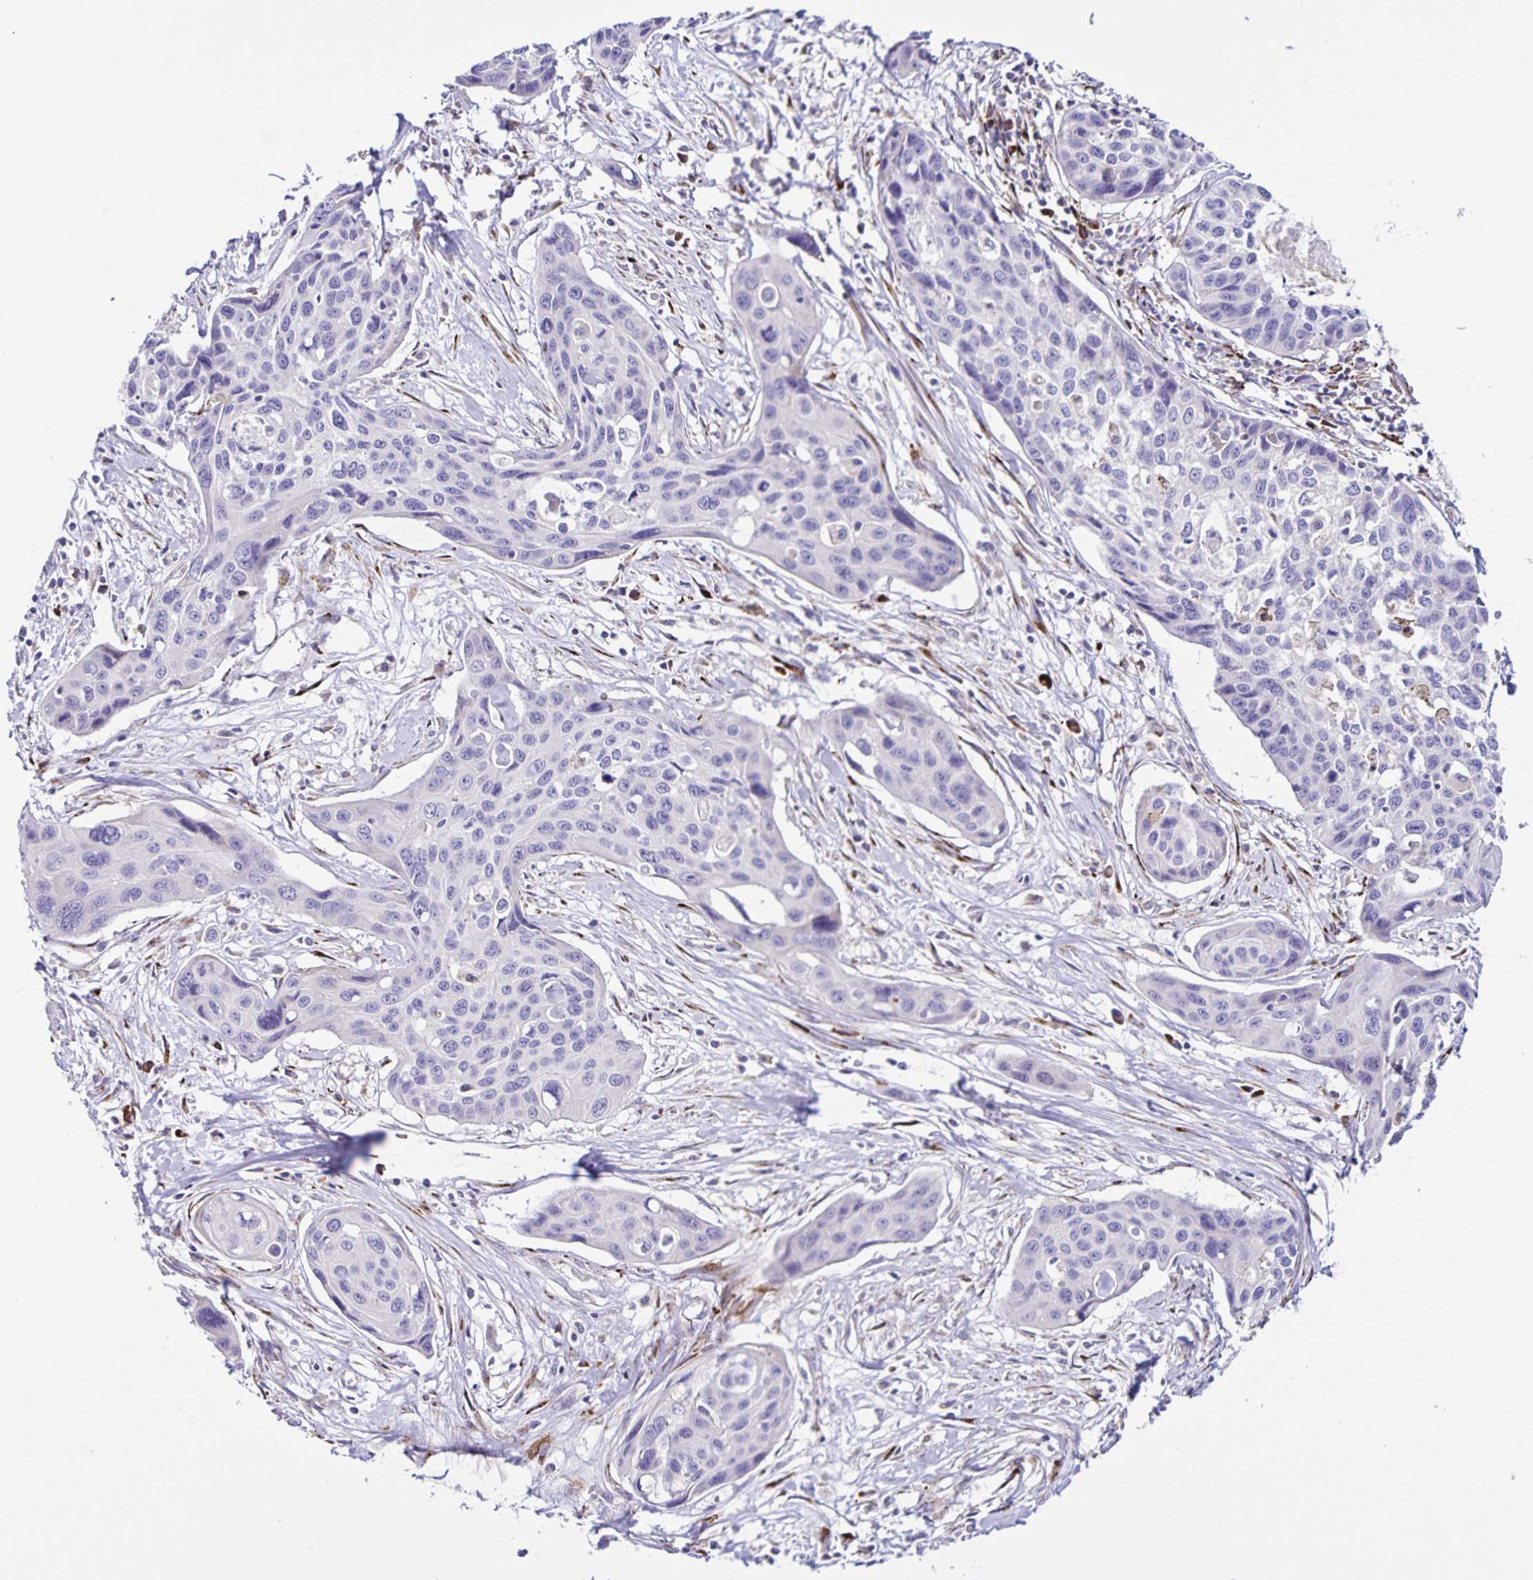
{"staining": {"intensity": "negative", "quantity": "none", "location": "none"}, "tissue": "cervical cancer", "cell_type": "Tumor cells", "image_type": "cancer", "snomed": [{"axis": "morphology", "description": "Squamous cell carcinoma, NOS"}, {"axis": "topography", "description": "Cervix"}], "caption": "DAB immunohistochemical staining of human cervical cancer reveals no significant staining in tumor cells.", "gene": "OSBPL5", "patient": {"sex": "female", "age": 31}}